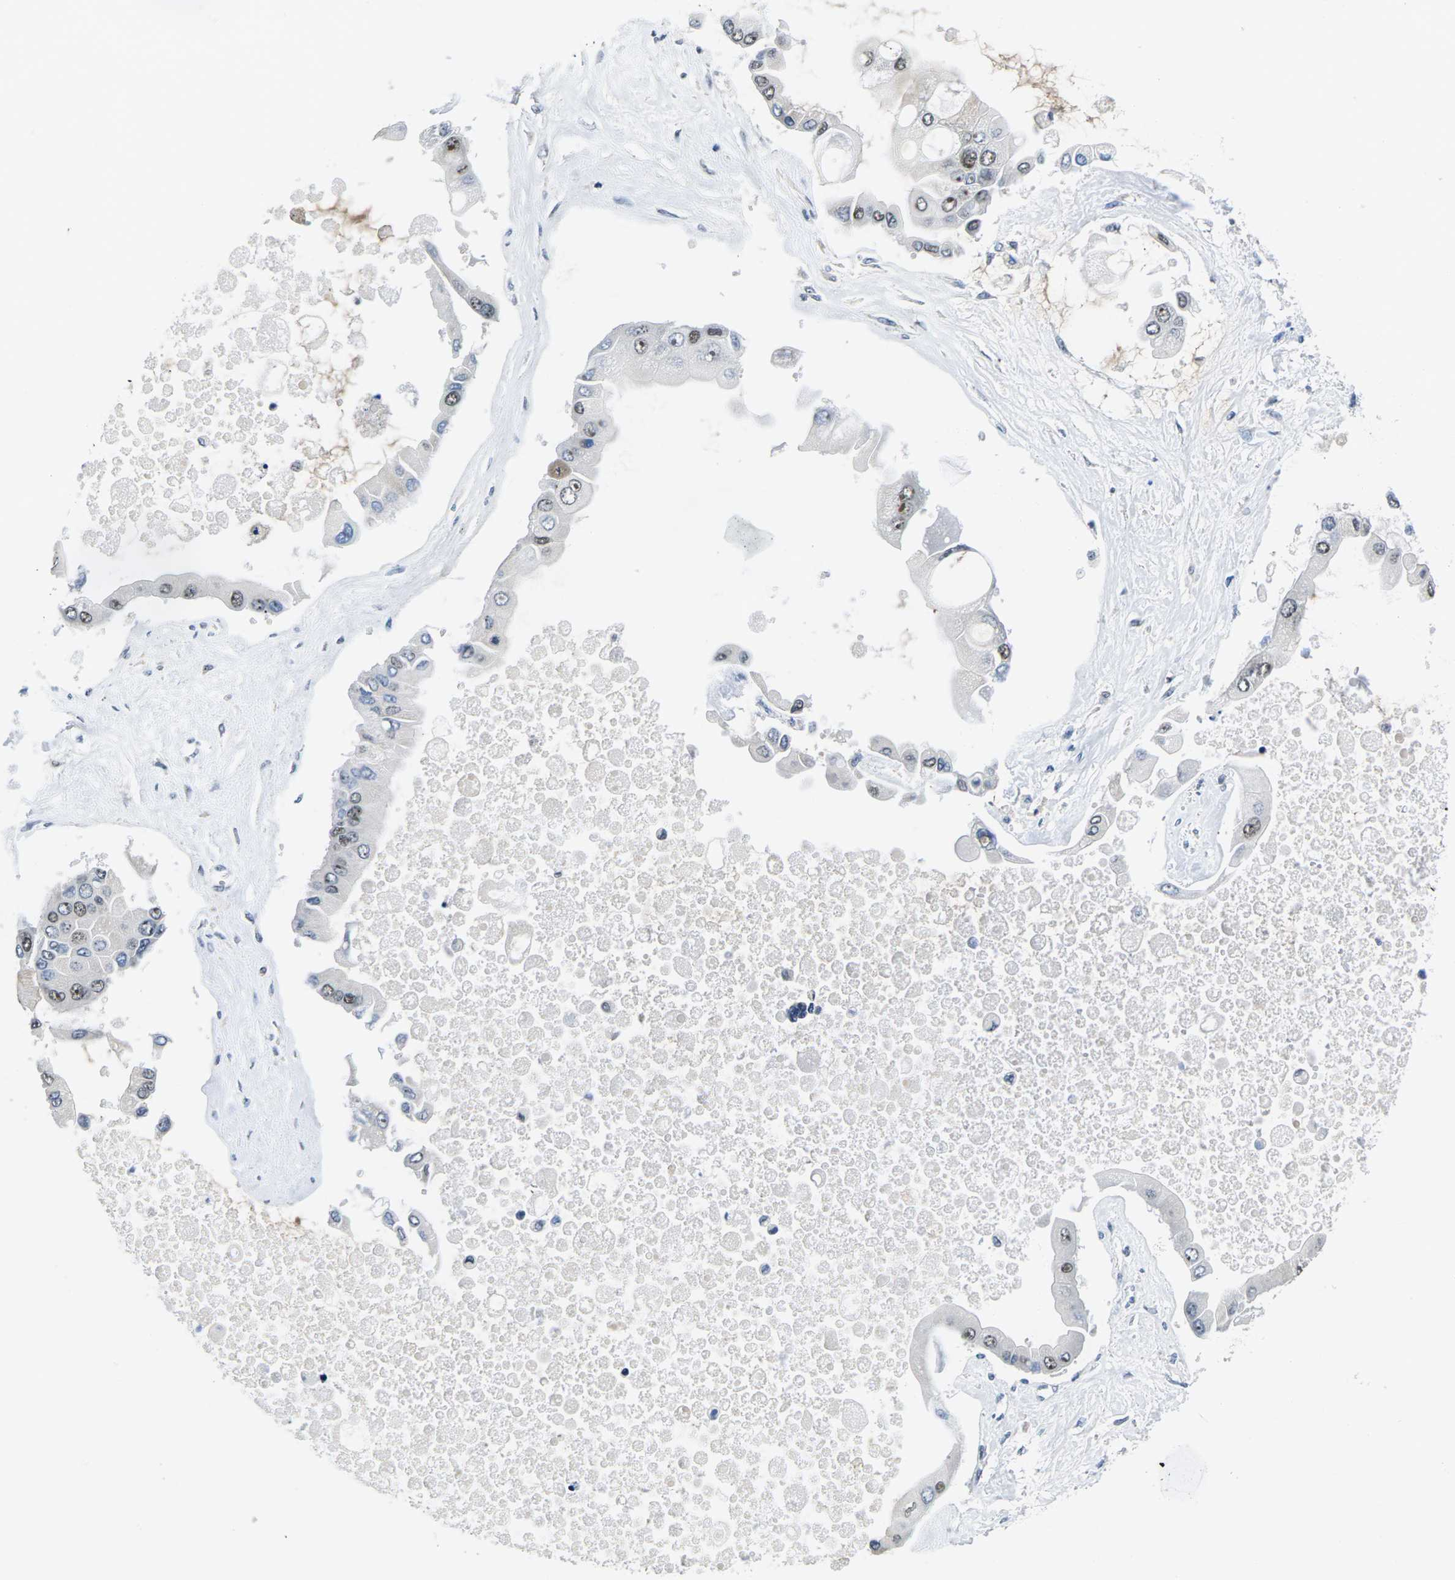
{"staining": {"intensity": "moderate", "quantity": "25%-75%", "location": "nuclear"}, "tissue": "liver cancer", "cell_type": "Tumor cells", "image_type": "cancer", "snomed": [{"axis": "morphology", "description": "Cholangiocarcinoma"}, {"axis": "topography", "description": "Liver"}], "caption": "A brown stain labels moderate nuclear expression of a protein in human liver cancer (cholangiocarcinoma) tumor cells.", "gene": "NSRP1", "patient": {"sex": "male", "age": 50}}